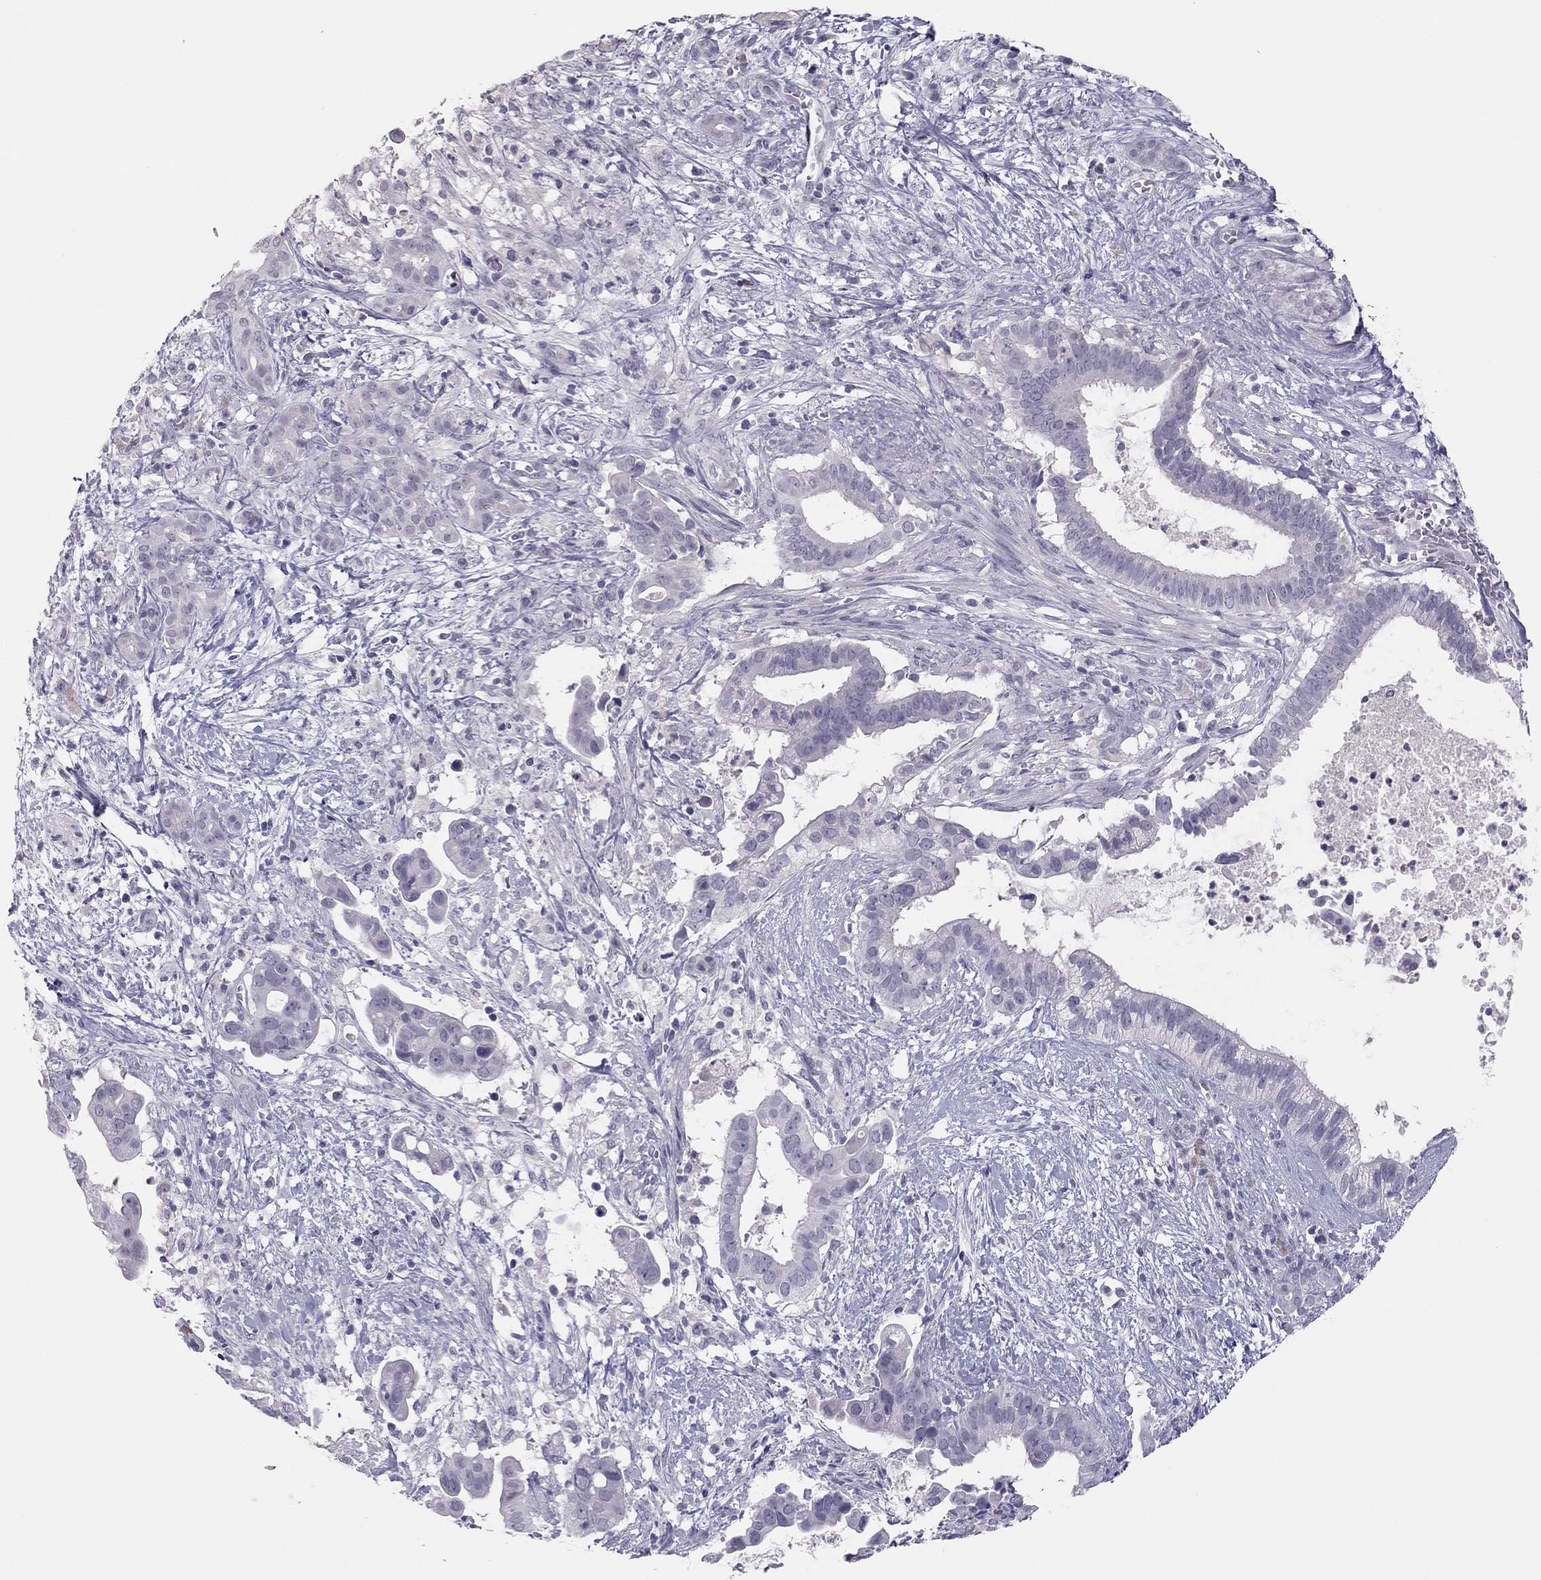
{"staining": {"intensity": "negative", "quantity": "none", "location": "none"}, "tissue": "pancreatic cancer", "cell_type": "Tumor cells", "image_type": "cancer", "snomed": [{"axis": "morphology", "description": "Adenocarcinoma, NOS"}, {"axis": "topography", "description": "Pancreas"}], "caption": "The immunohistochemistry (IHC) histopathology image has no significant positivity in tumor cells of pancreatic cancer tissue.", "gene": "ADORA2A", "patient": {"sex": "male", "age": 61}}